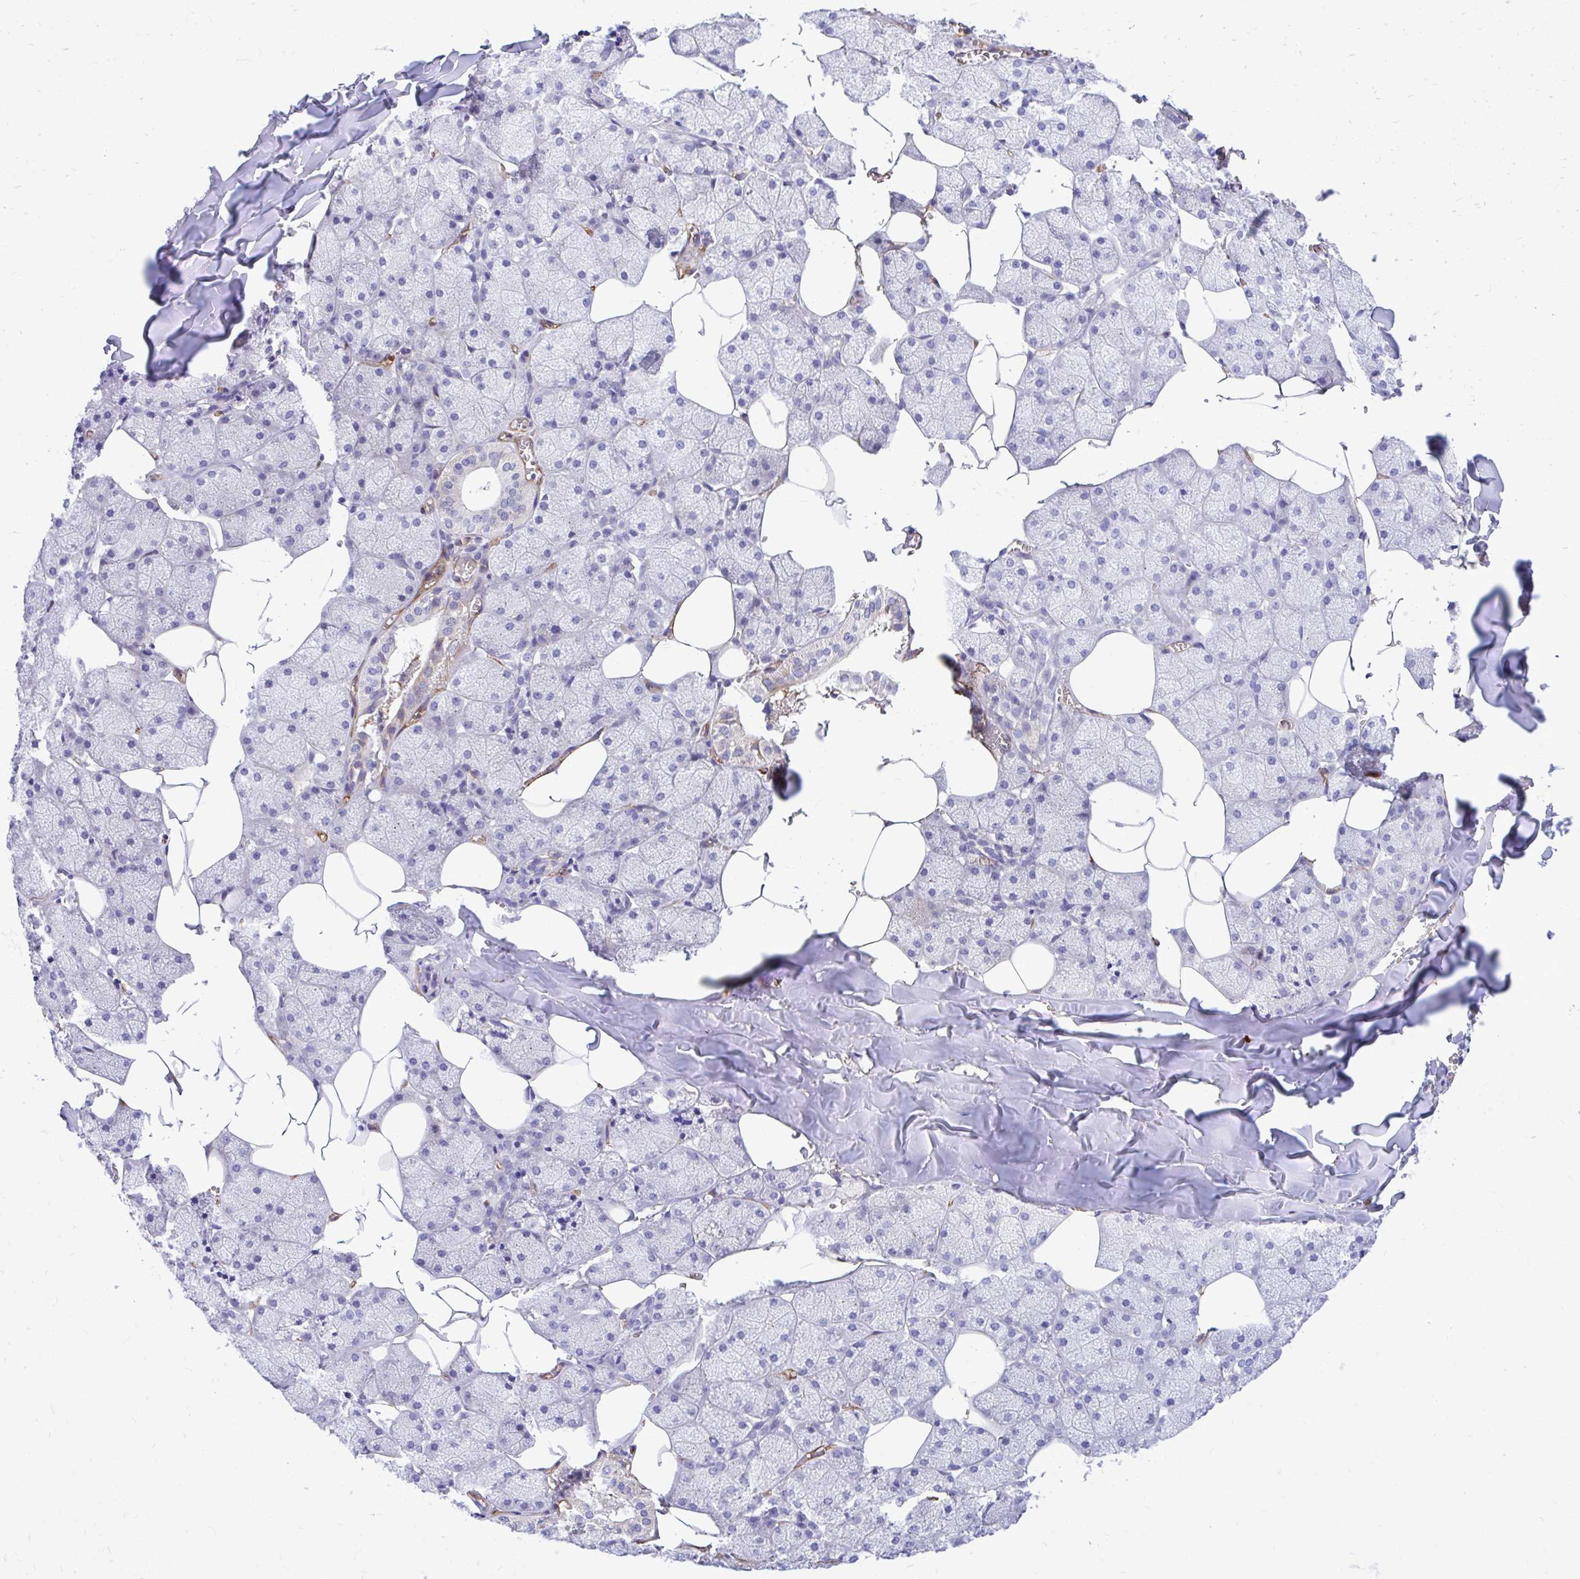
{"staining": {"intensity": "moderate", "quantity": "<25%", "location": "cytoplasmic/membranous"}, "tissue": "salivary gland", "cell_type": "Glandular cells", "image_type": "normal", "snomed": [{"axis": "morphology", "description": "Normal tissue, NOS"}, {"axis": "topography", "description": "Salivary gland"}, {"axis": "topography", "description": "Peripheral nerve tissue"}], "caption": "Immunohistochemistry (IHC) (DAB (3,3'-diaminobenzidine)) staining of unremarkable salivary gland displays moderate cytoplasmic/membranous protein expression in approximately <25% of glandular cells.", "gene": "ESPNL", "patient": {"sex": "male", "age": 38}}